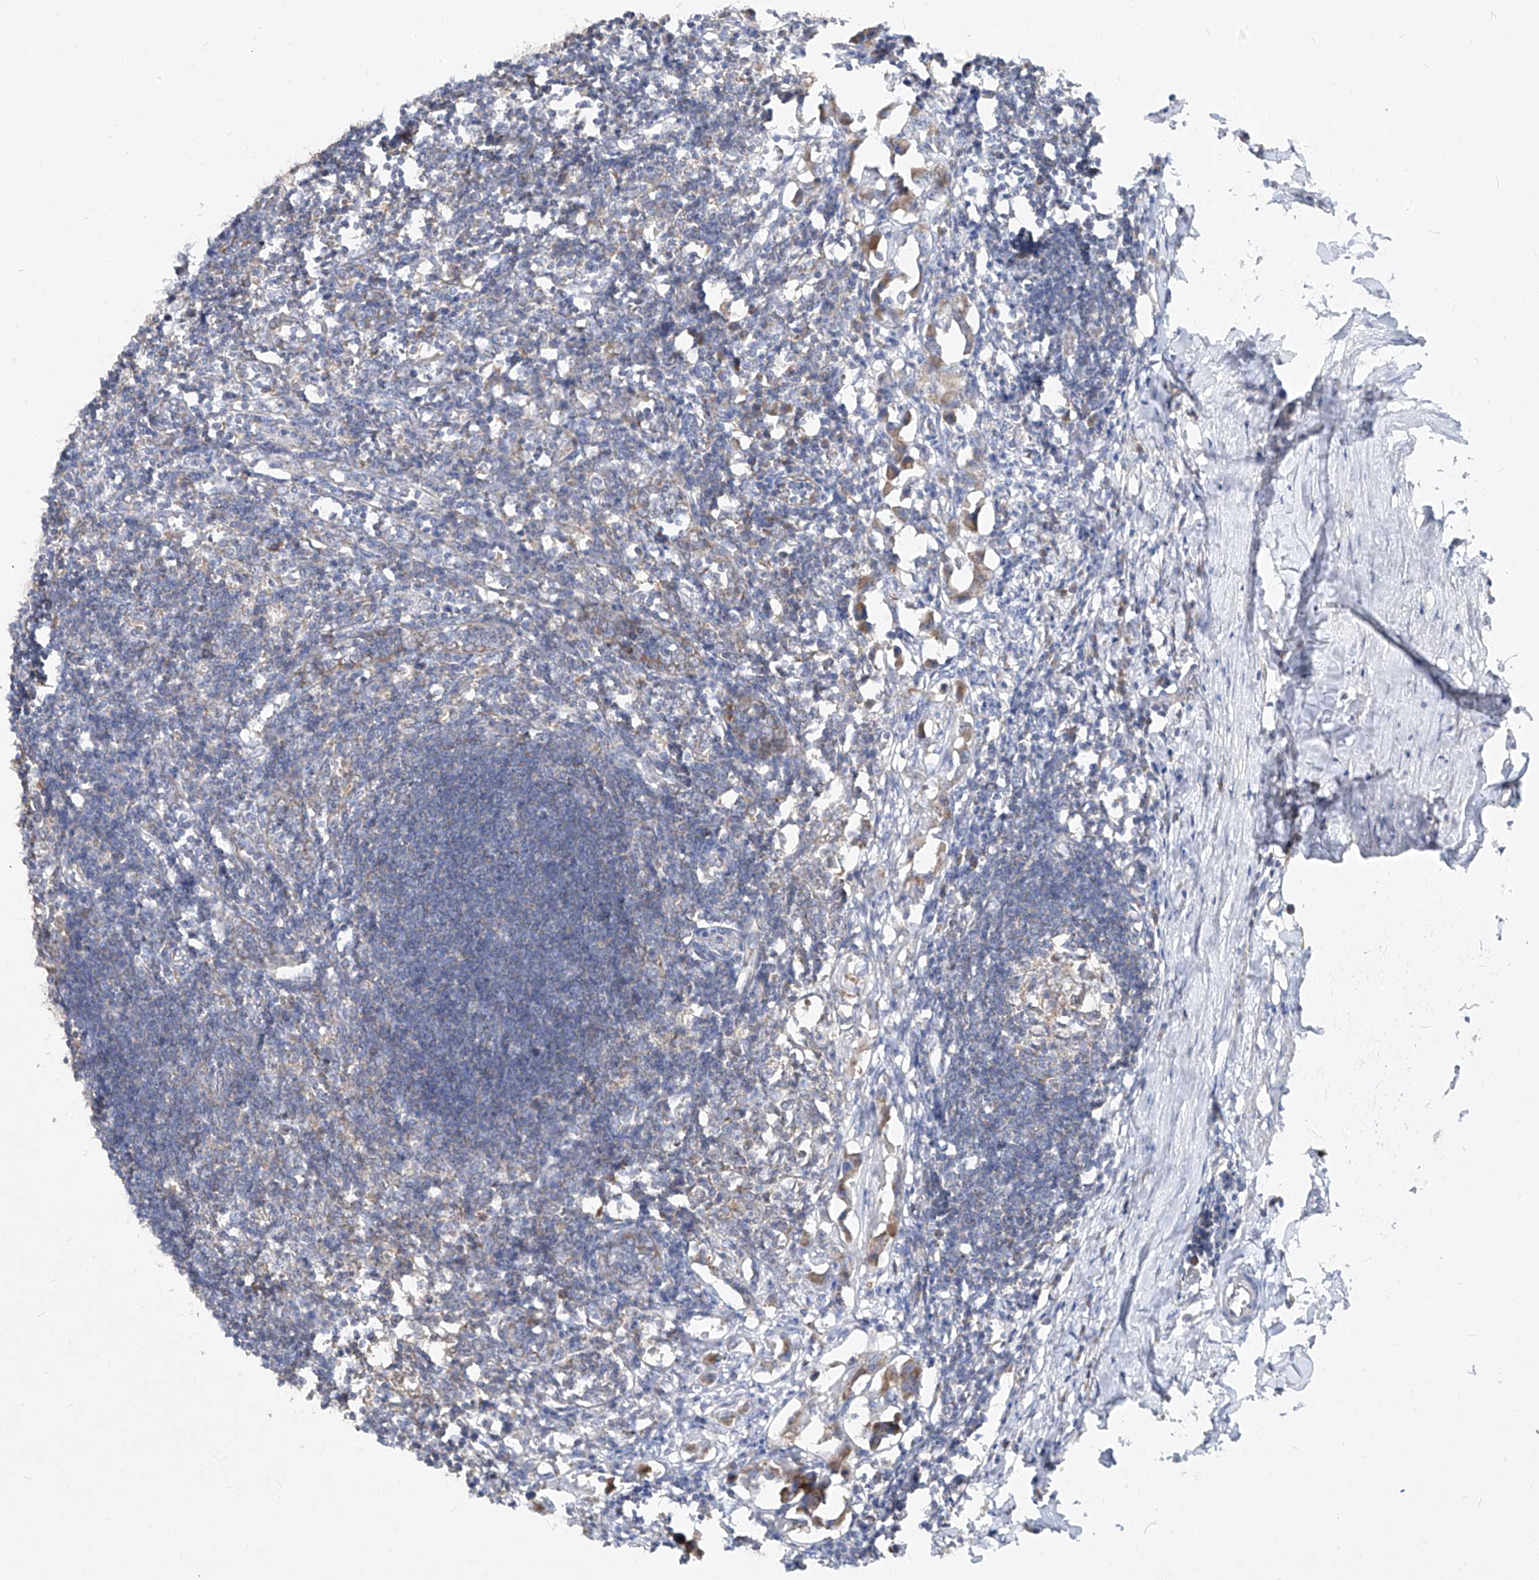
{"staining": {"intensity": "moderate", "quantity": "25%-75%", "location": "cytoplasmic/membranous"}, "tissue": "lymph node", "cell_type": "Germinal center cells", "image_type": "normal", "snomed": [{"axis": "morphology", "description": "Normal tissue, NOS"}, {"axis": "morphology", "description": "Malignant melanoma, Metastatic site"}, {"axis": "topography", "description": "Lymph node"}], "caption": "Immunohistochemical staining of benign lymph node reveals medium levels of moderate cytoplasmic/membranous expression in approximately 25%-75% of germinal center cells.", "gene": "ABCD3", "patient": {"sex": "male", "age": 41}}